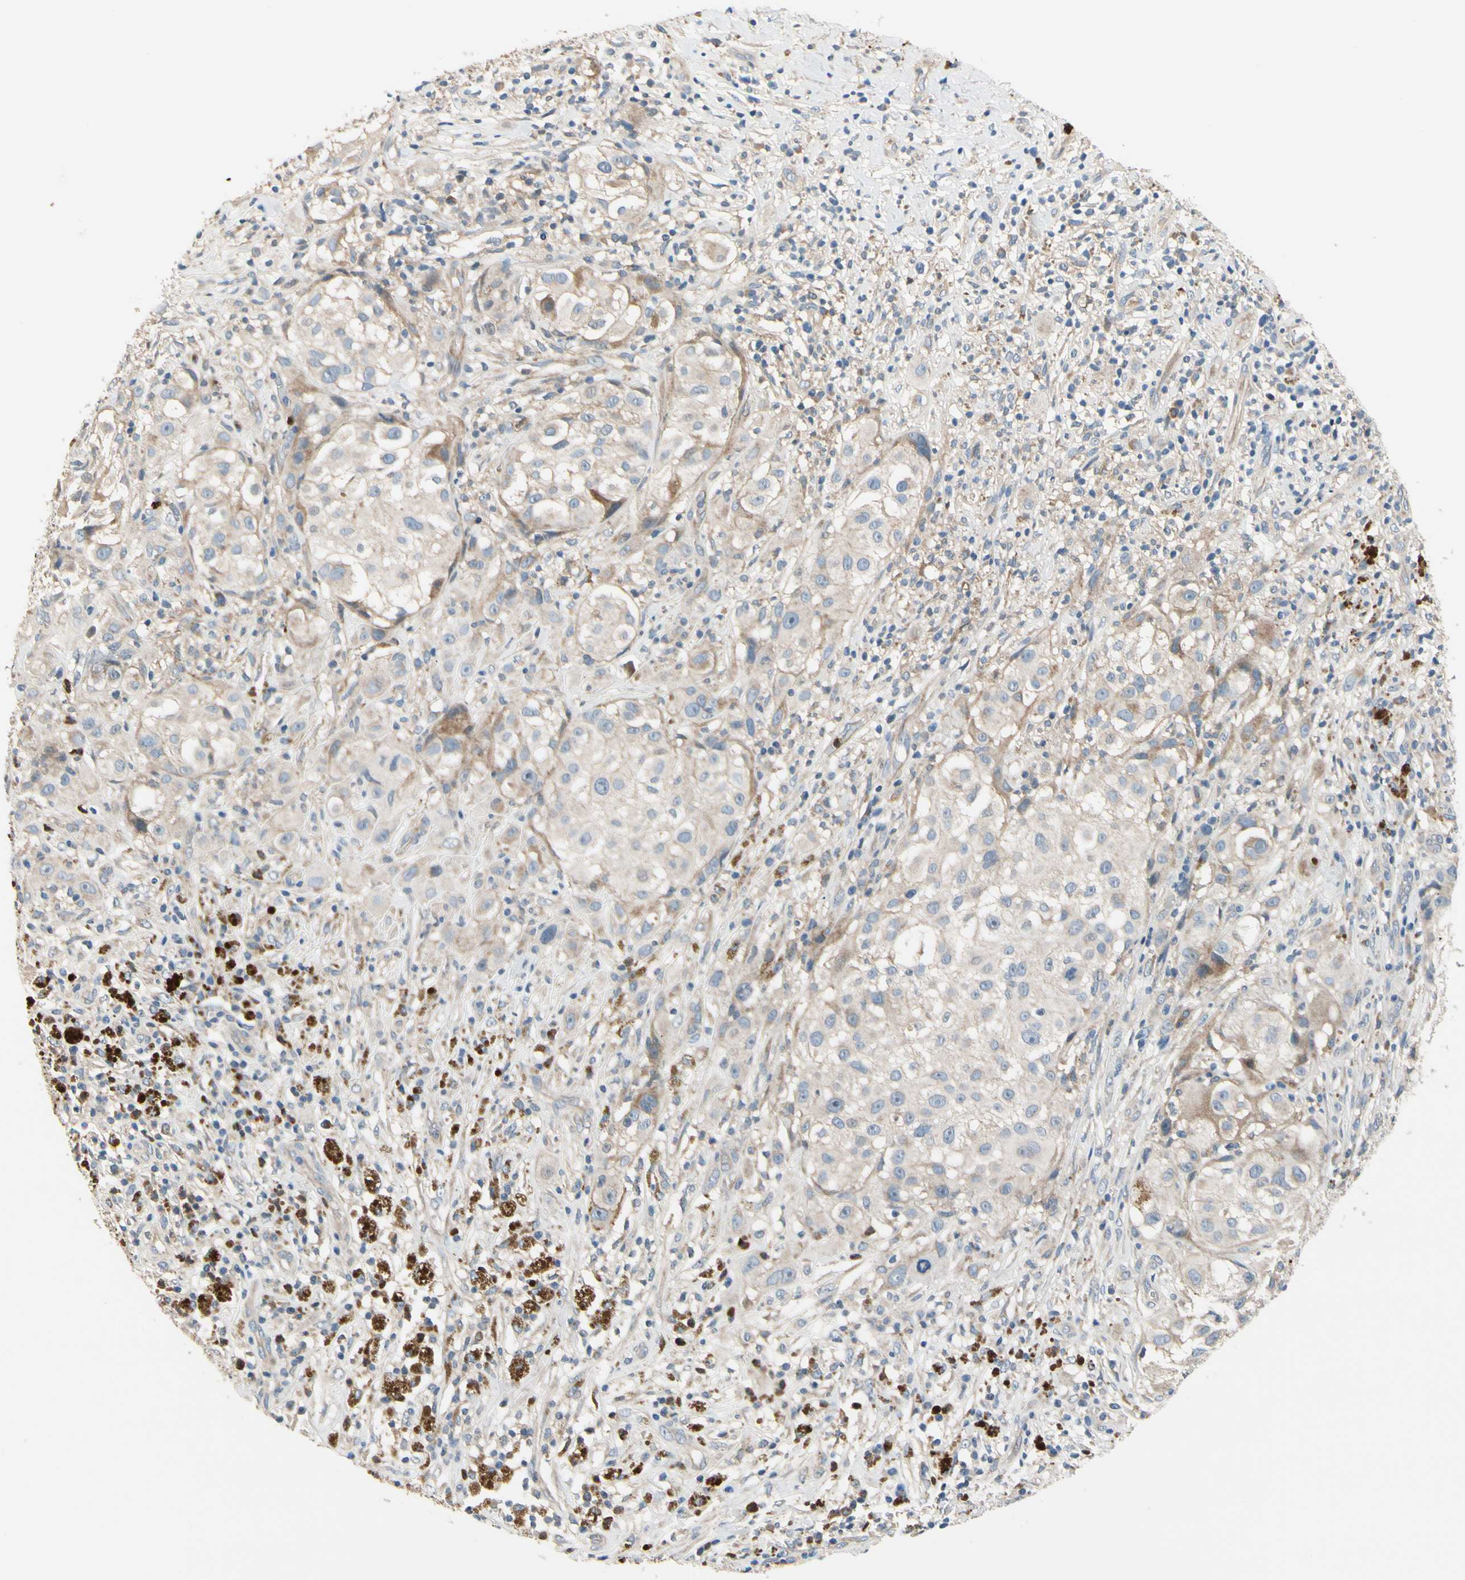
{"staining": {"intensity": "moderate", "quantity": "<25%", "location": "cytoplasmic/membranous"}, "tissue": "melanoma", "cell_type": "Tumor cells", "image_type": "cancer", "snomed": [{"axis": "morphology", "description": "Necrosis, NOS"}, {"axis": "morphology", "description": "Malignant melanoma, NOS"}, {"axis": "topography", "description": "Skin"}], "caption": "Protein positivity by immunohistochemistry (IHC) displays moderate cytoplasmic/membranous expression in approximately <25% of tumor cells in melanoma.", "gene": "SIGLEC5", "patient": {"sex": "female", "age": 87}}